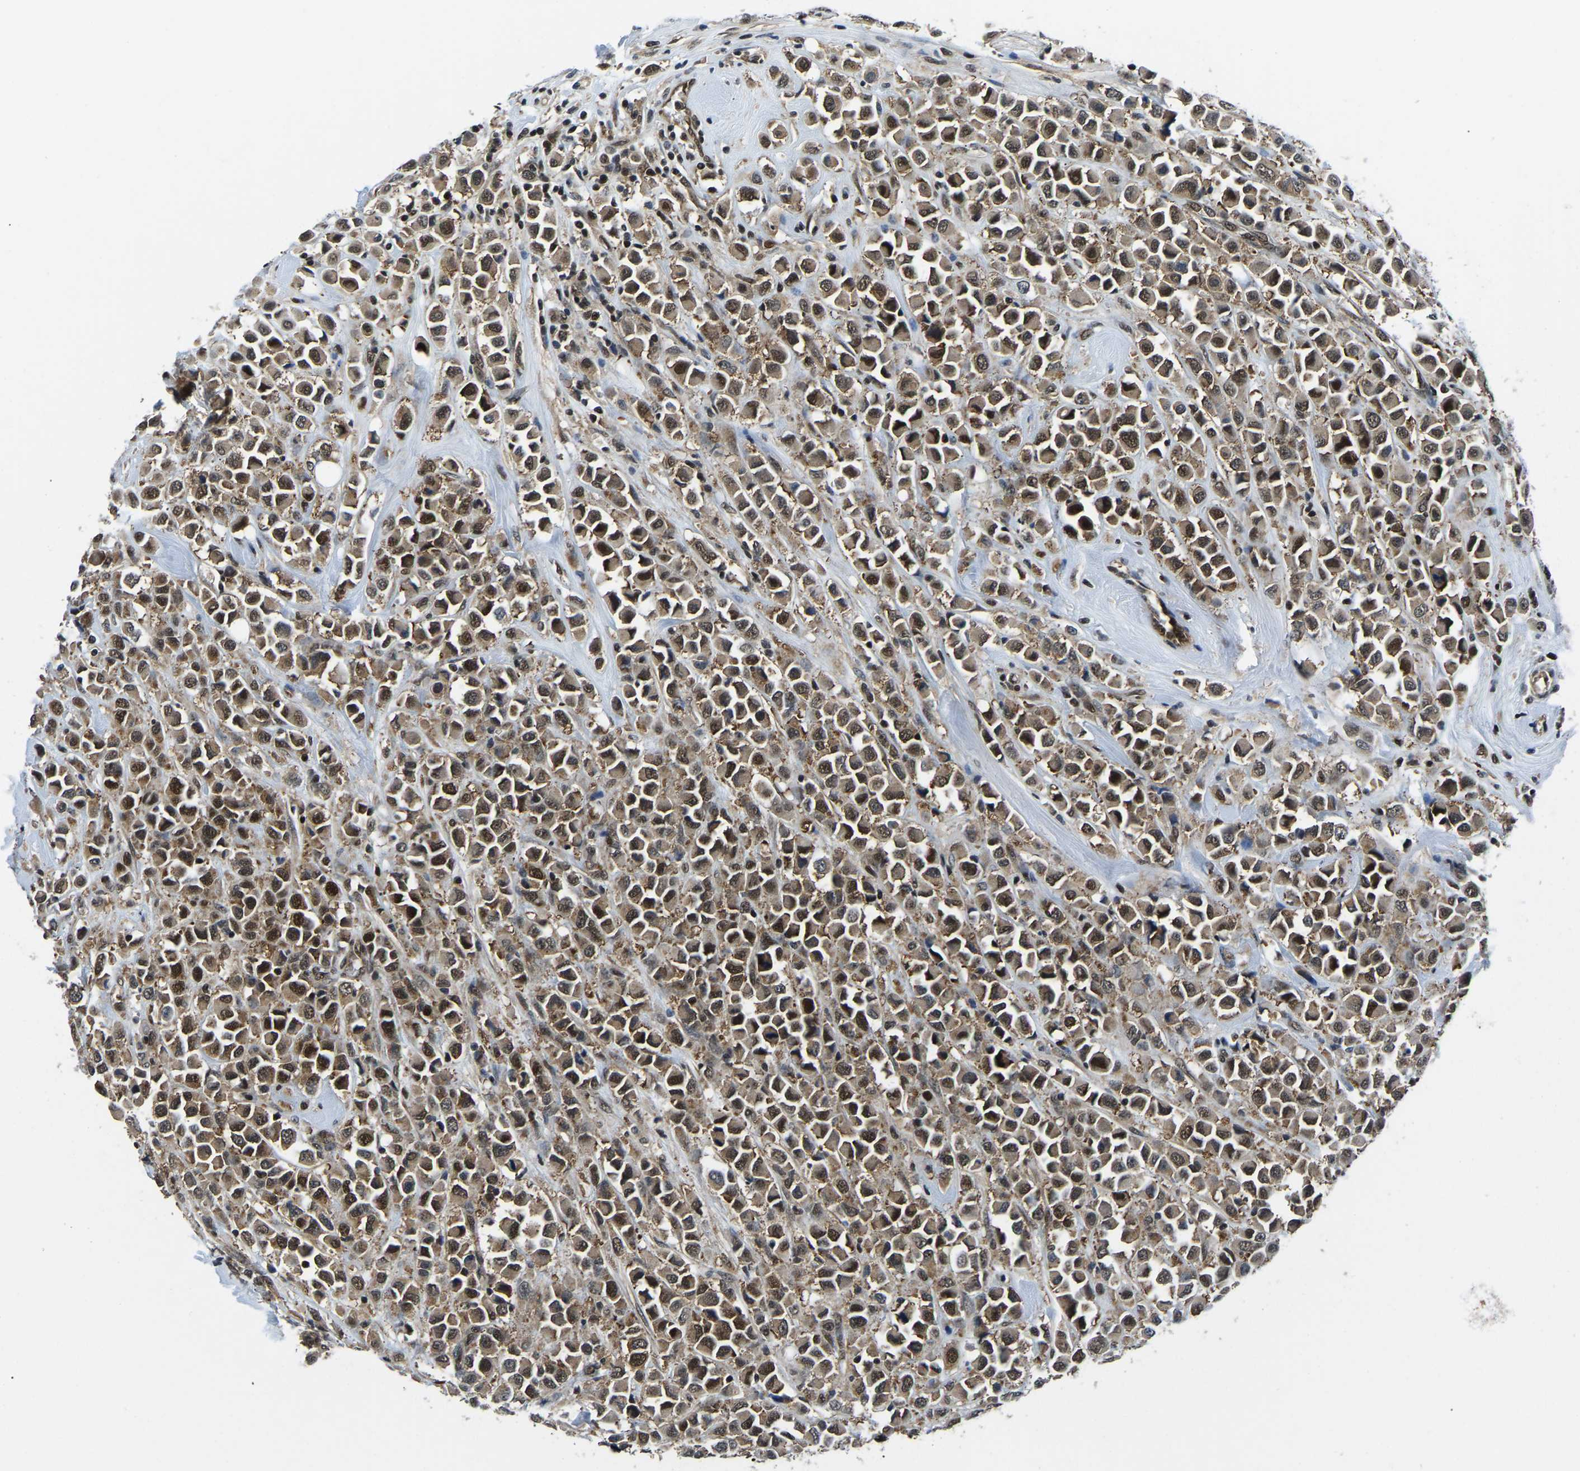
{"staining": {"intensity": "moderate", "quantity": ">75%", "location": "cytoplasmic/membranous,nuclear"}, "tissue": "breast cancer", "cell_type": "Tumor cells", "image_type": "cancer", "snomed": [{"axis": "morphology", "description": "Duct carcinoma"}, {"axis": "topography", "description": "Breast"}], "caption": "An immunohistochemistry (IHC) histopathology image of tumor tissue is shown. Protein staining in brown shows moderate cytoplasmic/membranous and nuclear positivity in breast invasive ductal carcinoma within tumor cells. (DAB IHC, brown staining for protein, blue staining for nuclei).", "gene": "DFFA", "patient": {"sex": "female", "age": 61}}